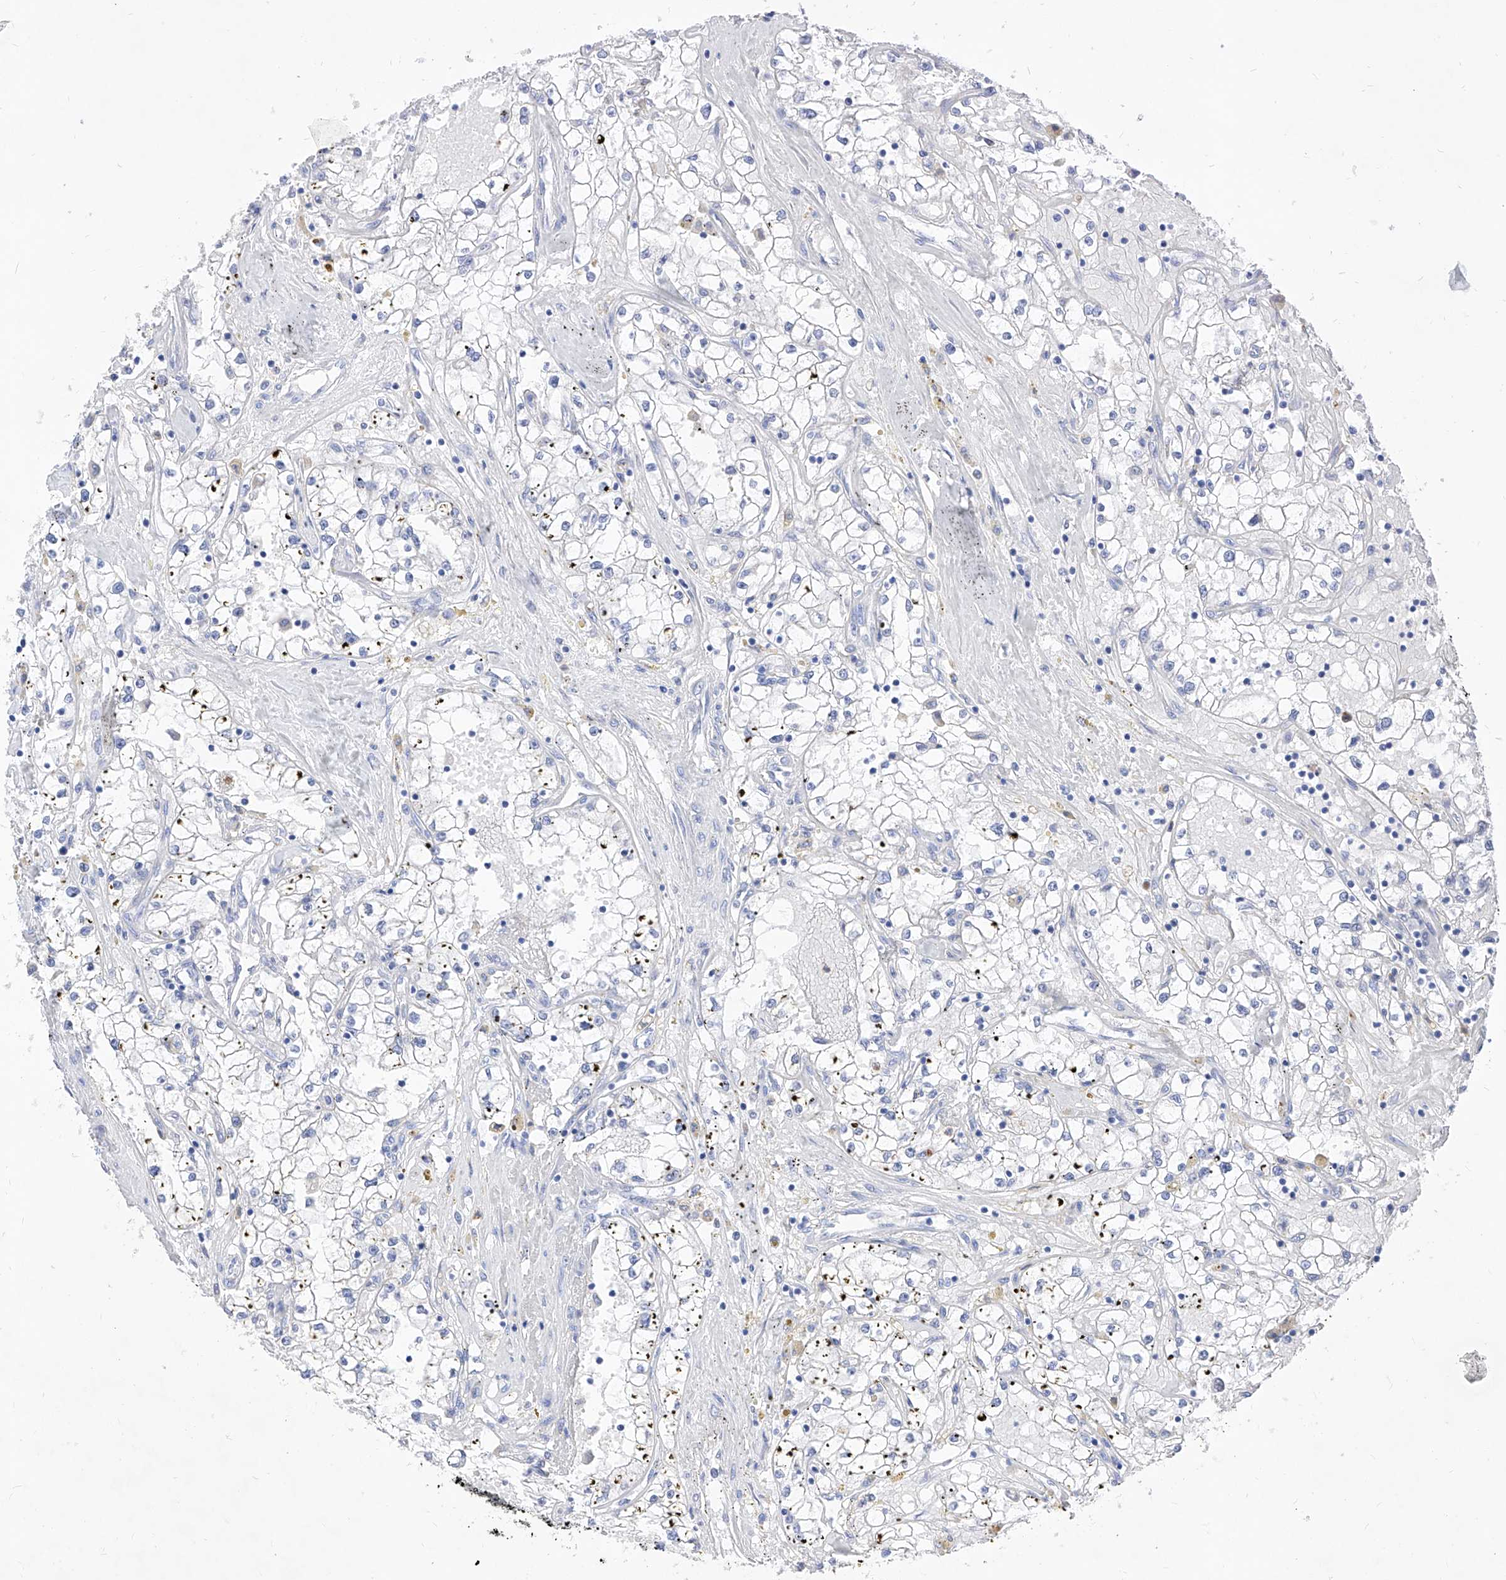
{"staining": {"intensity": "negative", "quantity": "none", "location": "none"}, "tissue": "renal cancer", "cell_type": "Tumor cells", "image_type": "cancer", "snomed": [{"axis": "morphology", "description": "Adenocarcinoma, NOS"}, {"axis": "topography", "description": "Kidney"}], "caption": "The immunohistochemistry photomicrograph has no significant positivity in tumor cells of adenocarcinoma (renal) tissue.", "gene": "VAX1", "patient": {"sex": "male", "age": 56}}